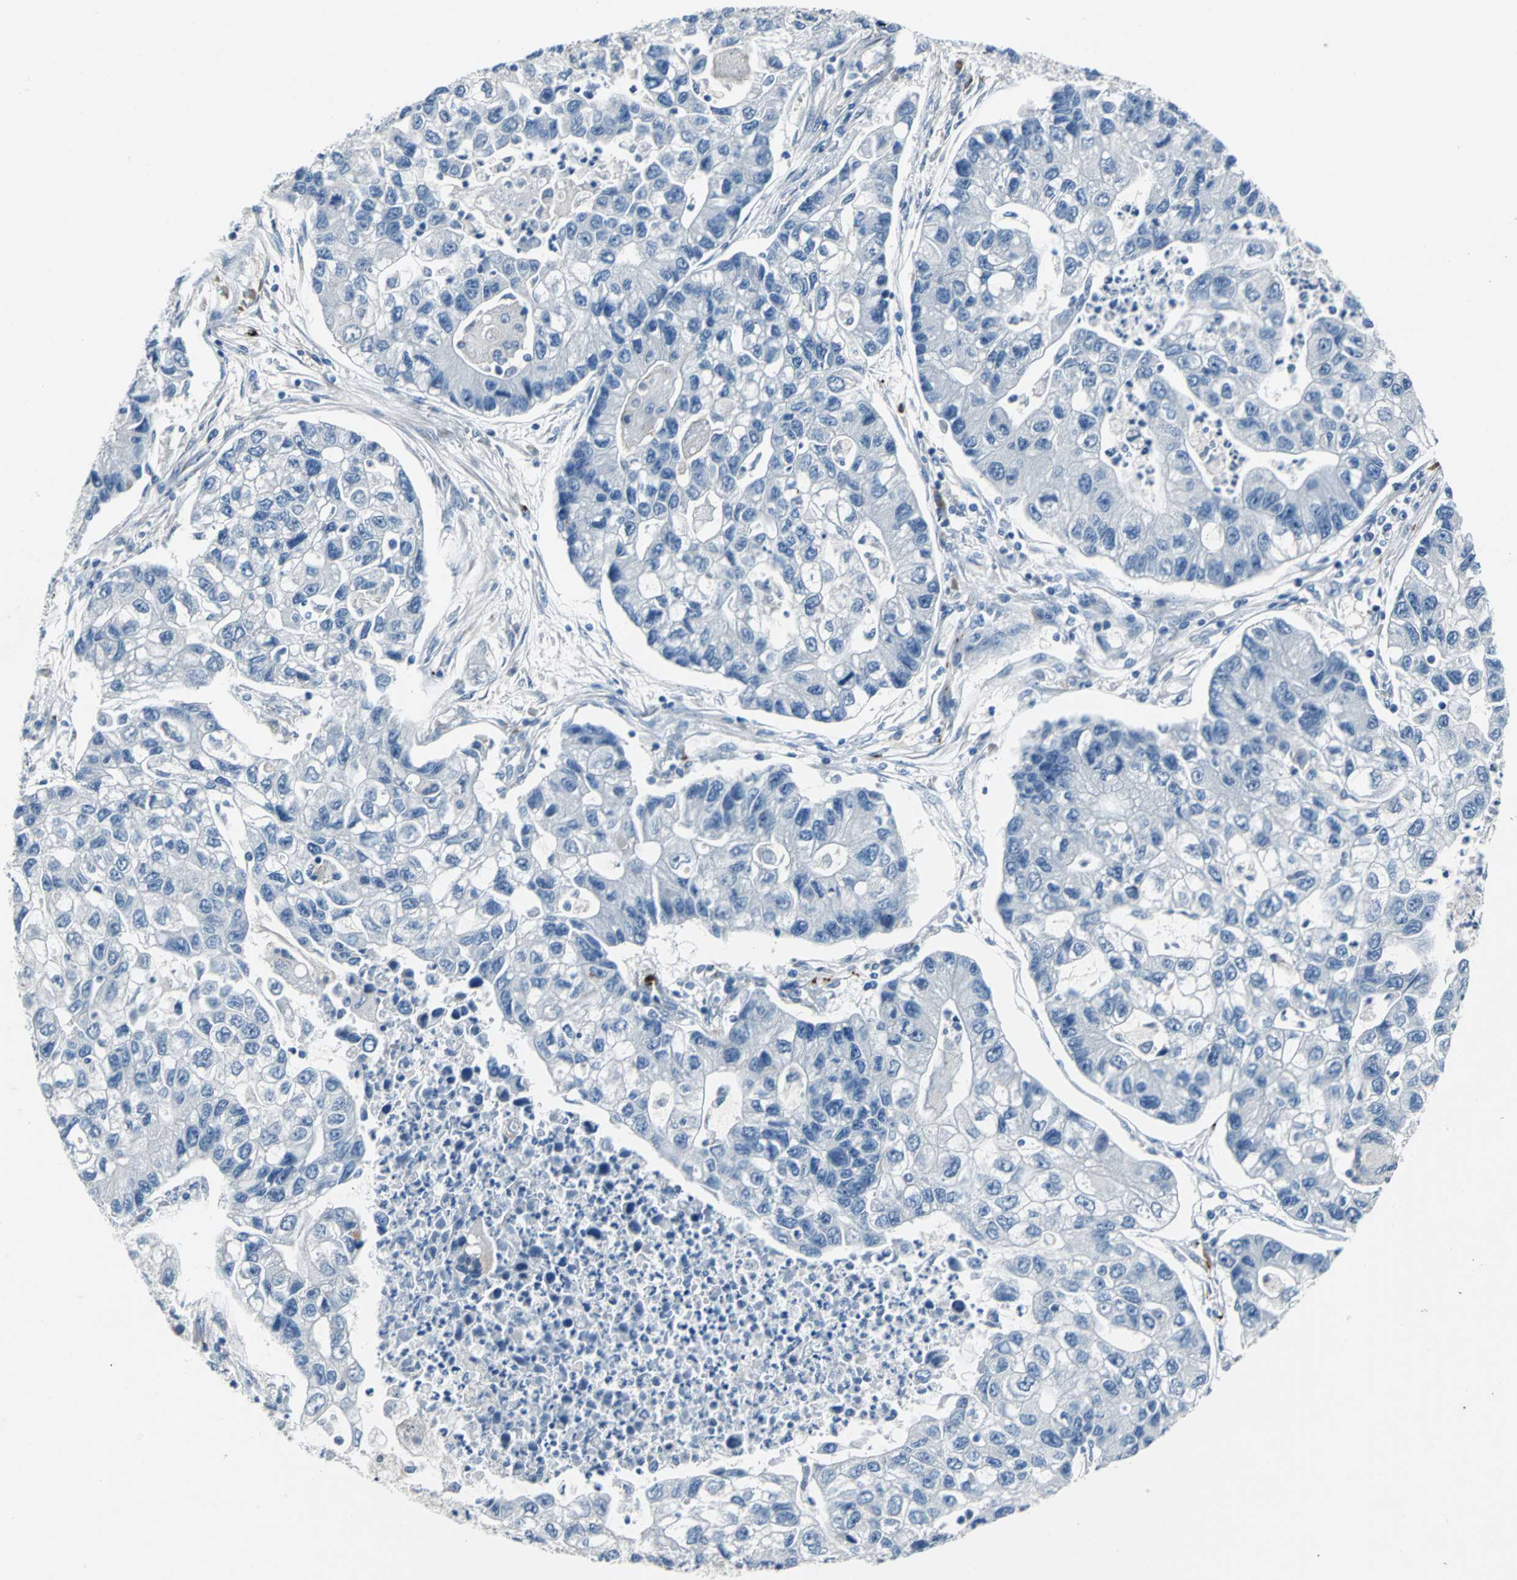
{"staining": {"intensity": "negative", "quantity": "none", "location": "none"}, "tissue": "lung cancer", "cell_type": "Tumor cells", "image_type": "cancer", "snomed": [{"axis": "morphology", "description": "Adenocarcinoma, NOS"}, {"axis": "topography", "description": "Lung"}], "caption": "High power microscopy image of an IHC photomicrograph of lung cancer, revealing no significant staining in tumor cells.", "gene": "SELP", "patient": {"sex": "female", "age": 51}}